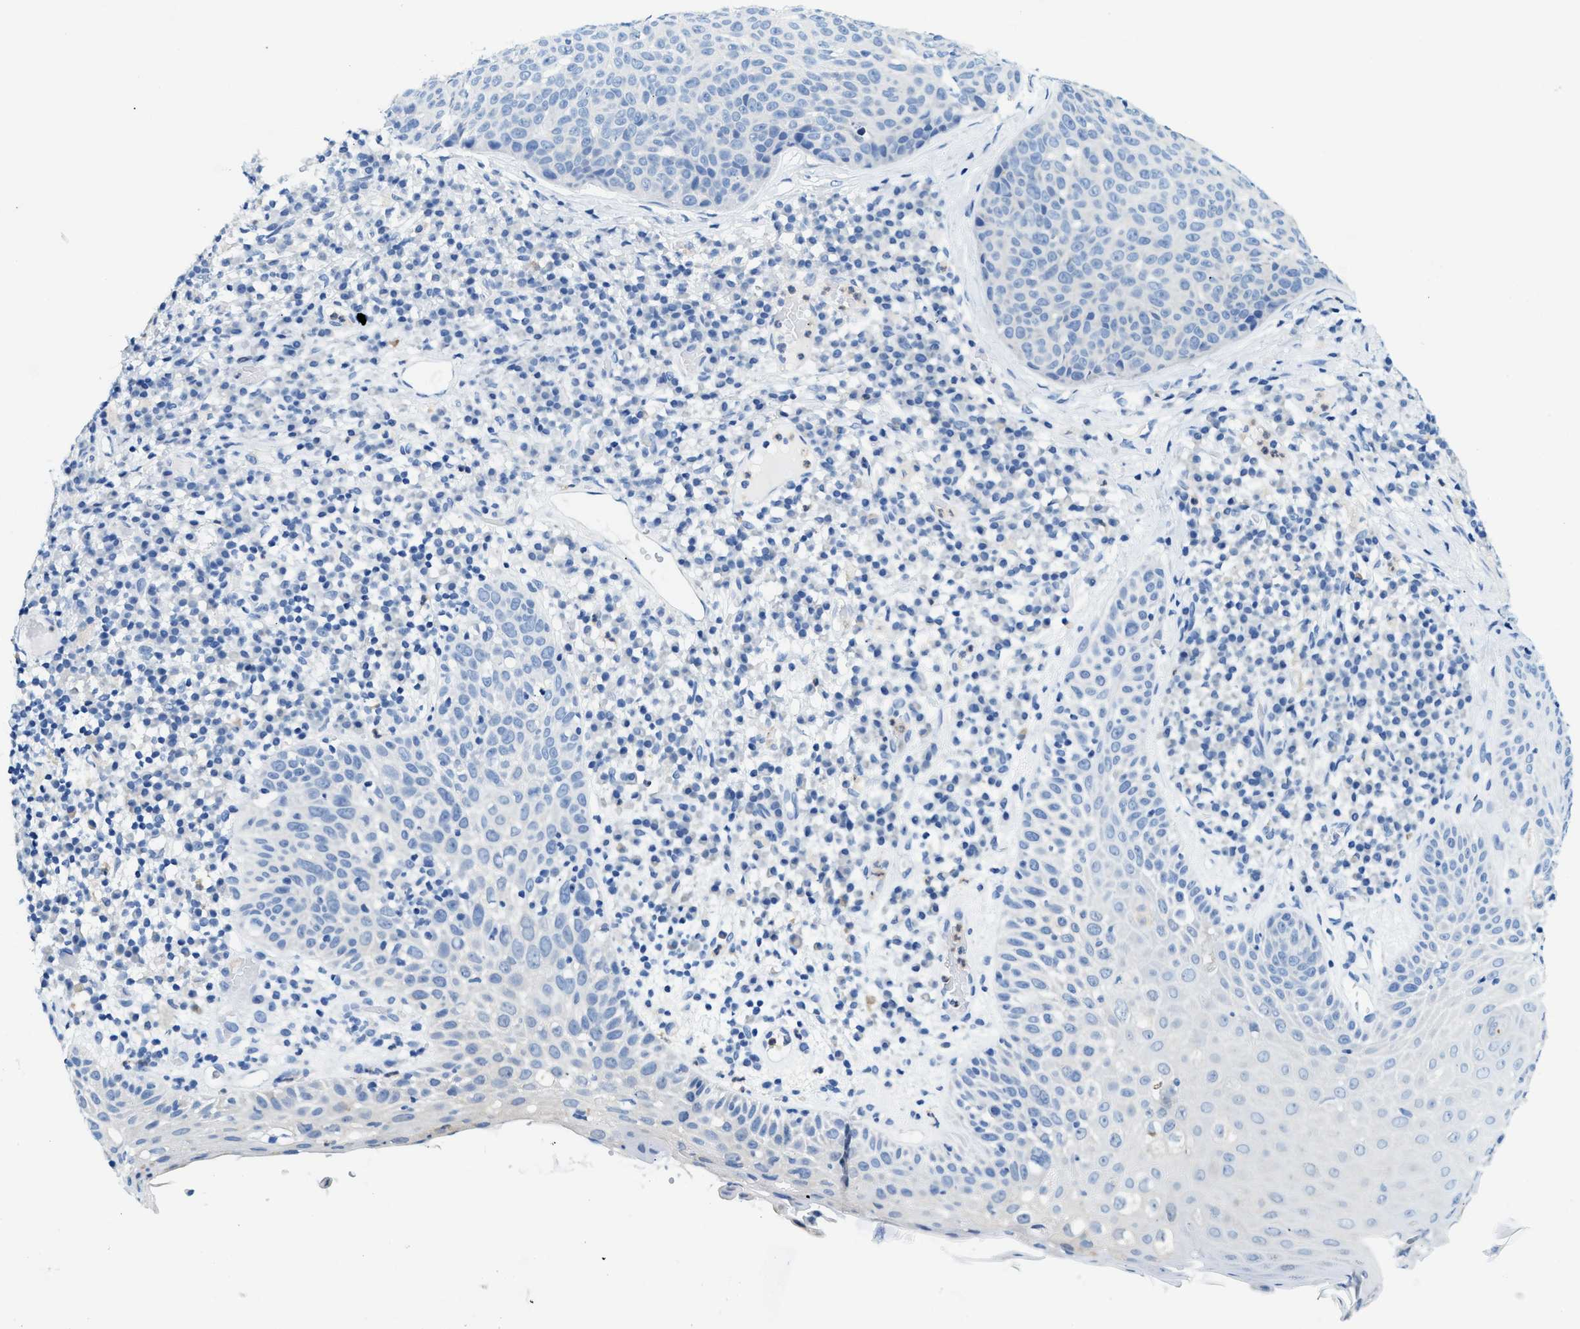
{"staining": {"intensity": "negative", "quantity": "none", "location": "none"}, "tissue": "skin cancer", "cell_type": "Tumor cells", "image_type": "cancer", "snomed": [{"axis": "morphology", "description": "Squamous cell carcinoma in situ, NOS"}, {"axis": "morphology", "description": "Squamous cell carcinoma, NOS"}, {"axis": "topography", "description": "Skin"}], "caption": "IHC micrograph of neoplastic tissue: skin cancer (squamous cell carcinoma in situ) stained with DAB shows no significant protein expression in tumor cells.", "gene": "ZDHHC13", "patient": {"sex": "male", "age": 93}}